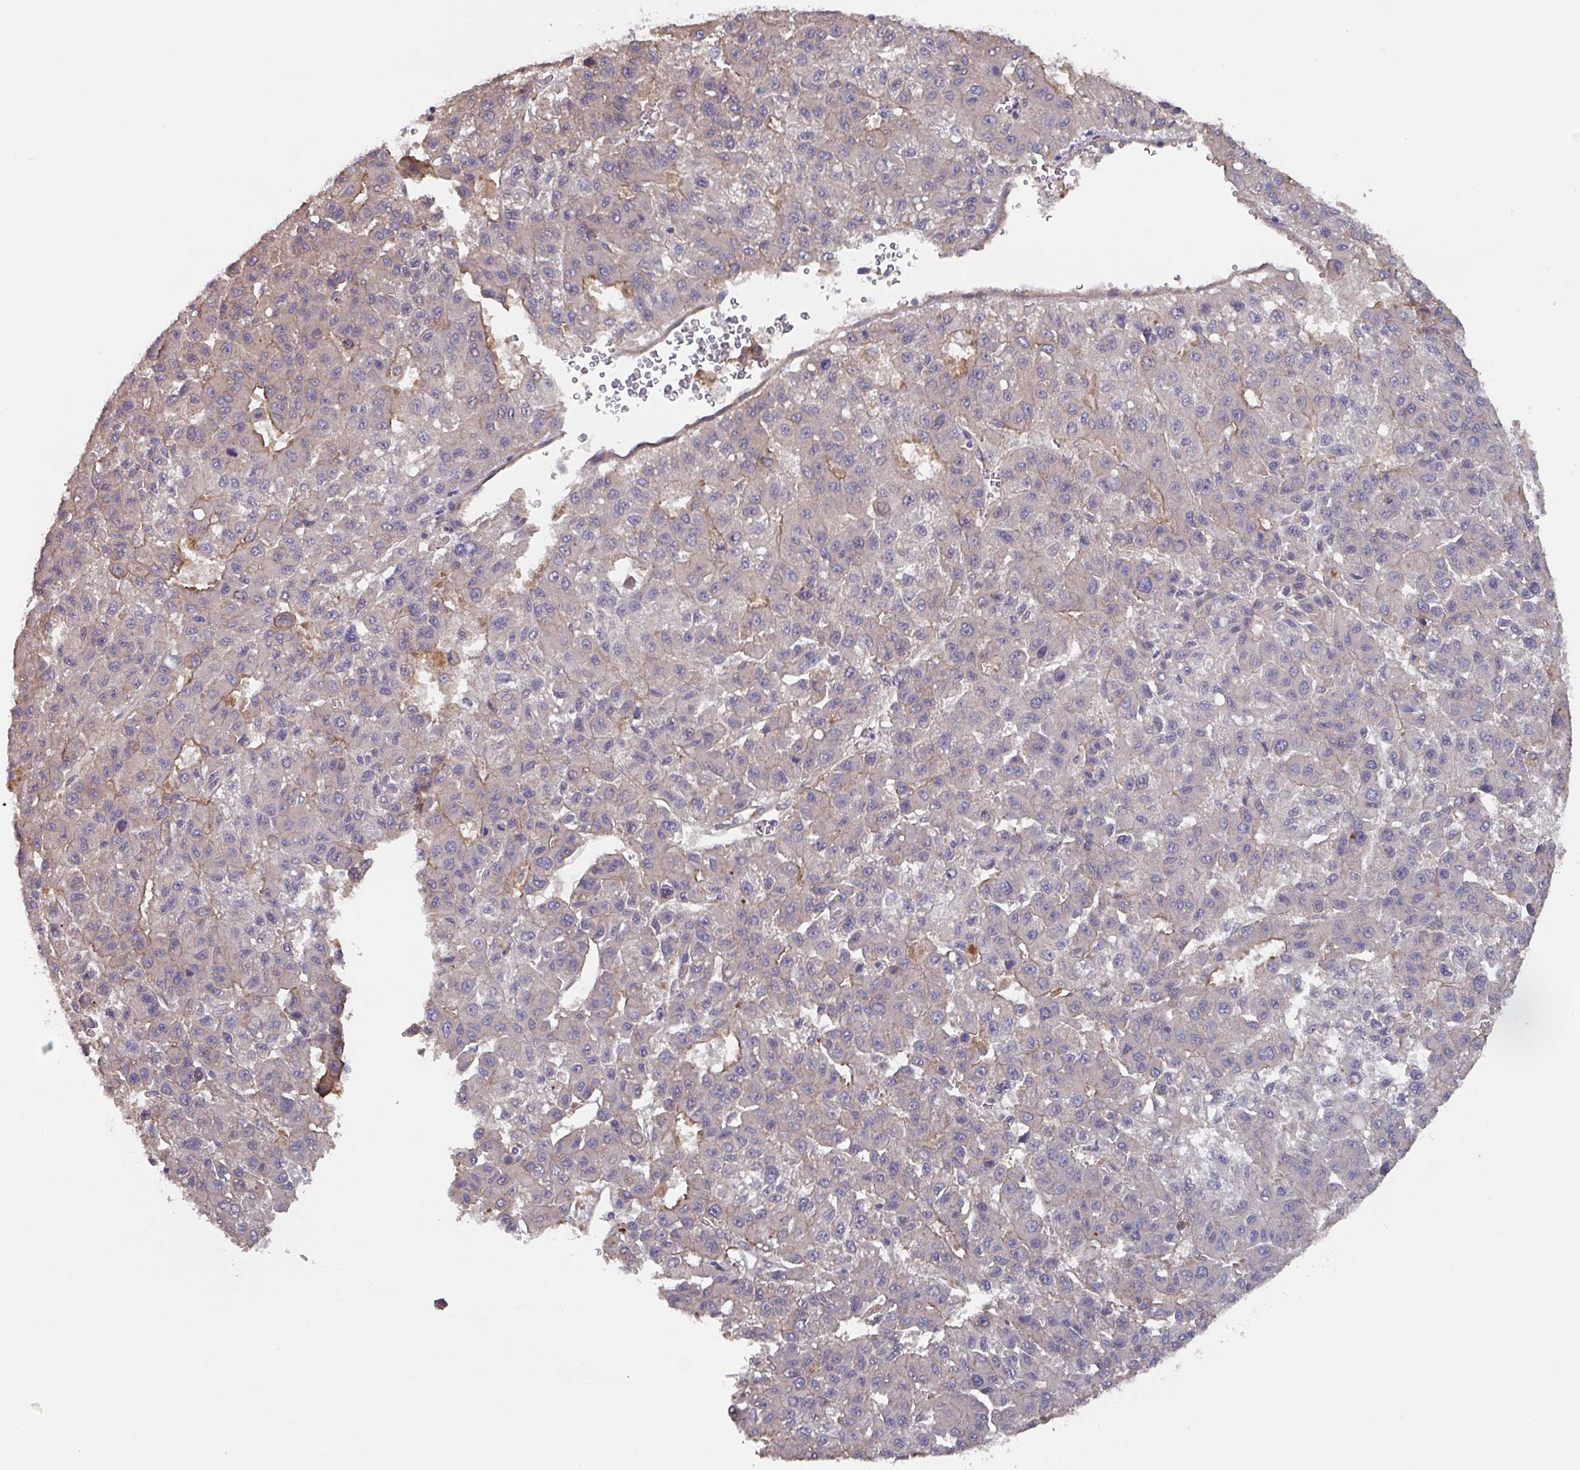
{"staining": {"intensity": "weak", "quantity": "<25%", "location": "cytoplasmic/membranous"}, "tissue": "liver cancer", "cell_type": "Tumor cells", "image_type": "cancer", "snomed": [{"axis": "morphology", "description": "Carcinoma, Hepatocellular, NOS"}, {"axis": "topography", "description": "Liver"}], "caption": "DAB immunohistochemical staining of liver cancer (hepatocellular carcinoma) exhibits no significant positivity in tumor cells.", "gene": "PRR5", "patient": {"sex": "male", "age": 70}}